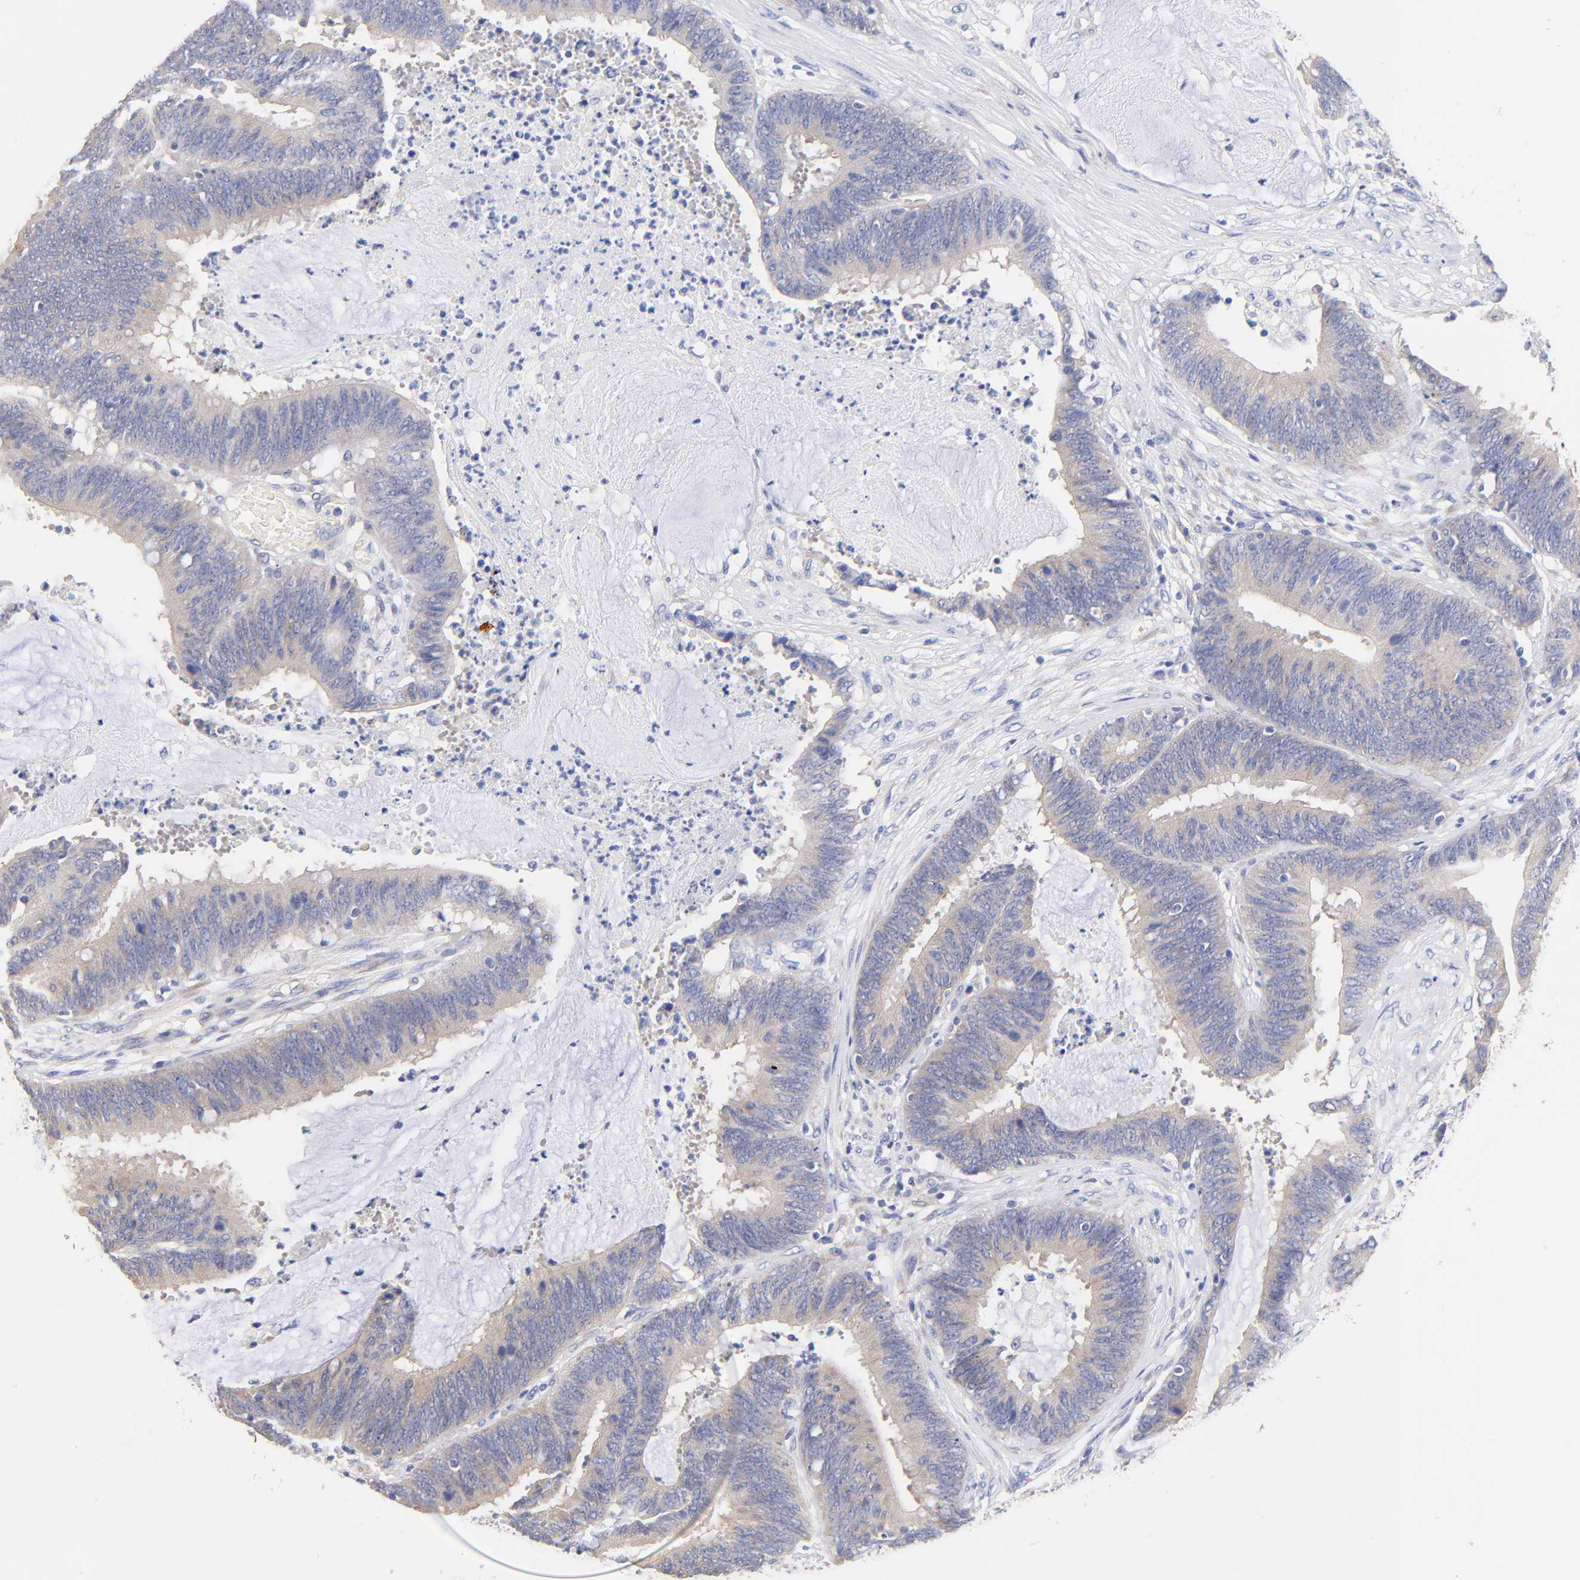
{"staining": {"intensity": "weak", "quantity": ">75%", "location": "cytoplasmic/membranous"}, "tissue": "colorectal cancer", "cell_type": "Tumor cells", "image_type": "cancer", "snomed": [{"axis": "morphology", "description": "Adenocarcinoma, NOS"}, {"axis": "topography", "description": "Rectum"}], "caption": "This is an image of IHC staining of colorectal cancer (adenocarcinoma), which shows weak expression in the cytoplasmic/membranous of tumor cells.", "gene": "TNFRSF13C", "patient": {"sex": "female", "age": 66}}